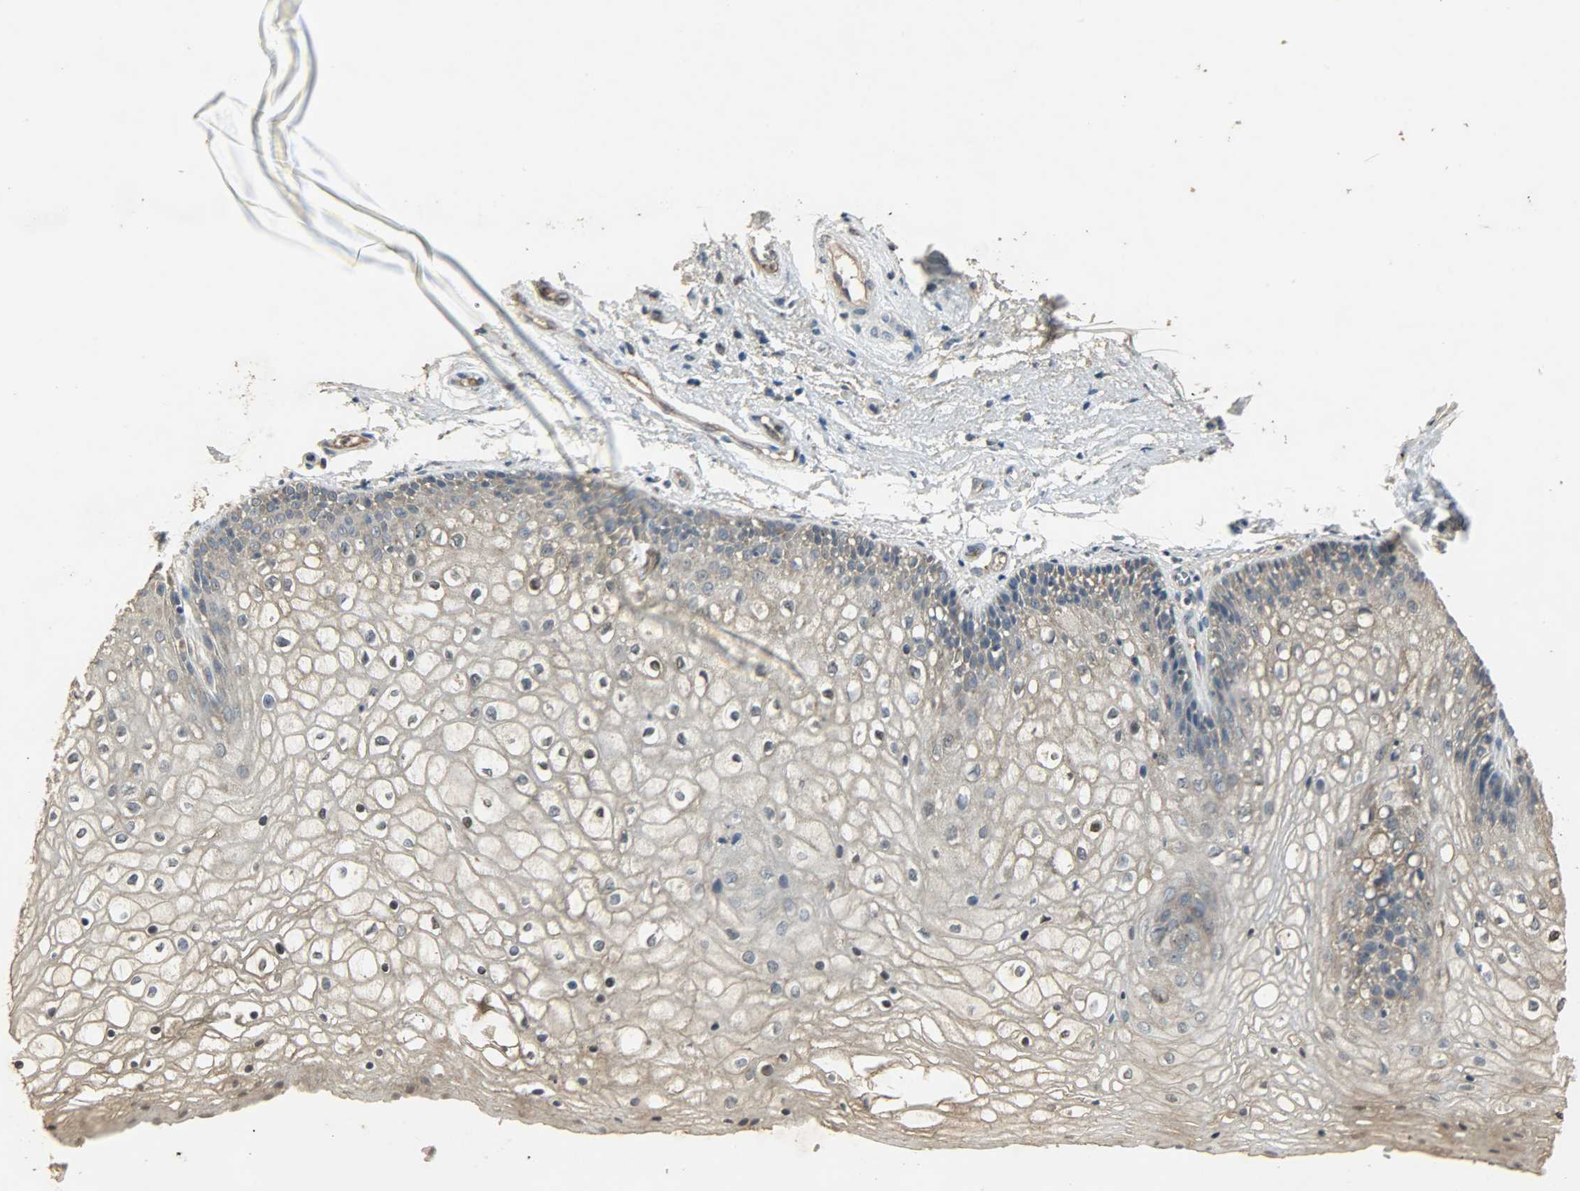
{"staining": {"intensity": "weak", "quantity": ">75%", "location": "cytoplasmic/membranous"}, "tissue": "vagina", "cell_type": "Squamous epithelial cells", "image_type": "normal", "snomed": [{"axis": "morphology", "description": "Normal tissue, NOS"}, {"axis": "topography", "description": "Vagina"}], "caption": "Protein expression analysis of normal vagina displays weak cytoplasmic/membranous expression in approximately >75% of squamous epithelial cells.", "gene": "ATP2B1", "patient": {"sex": "female", "age": 34}}